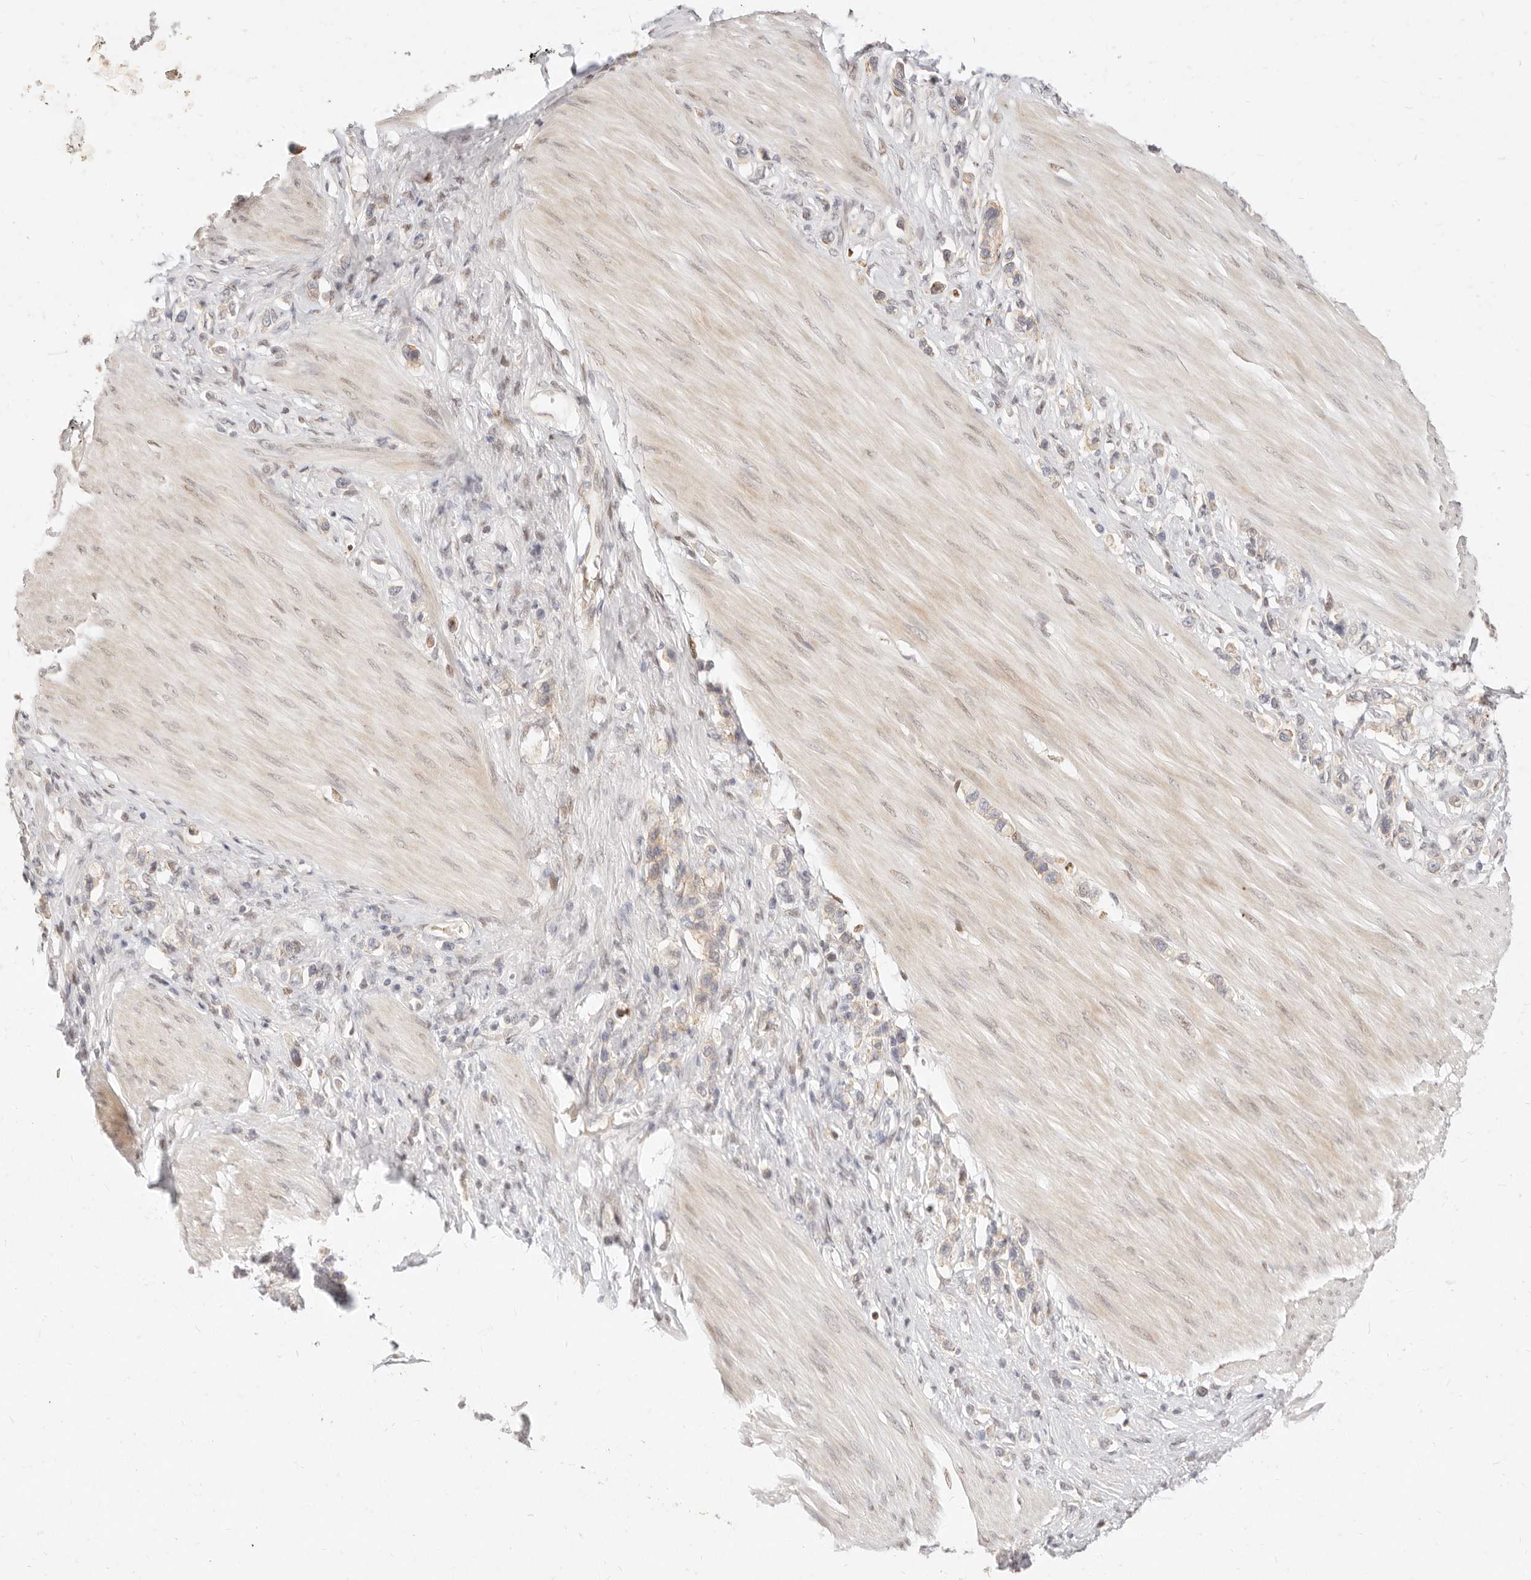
{"staining": {"intensity": "weak", "quantity": "25%-75%", "location": "cytoplasmic/membranous"}, "tissue": "stomach cancer", "cell_type": "Tumor cells", "image_type": "cancer", "snomed": [{"axis": "morphology", "description": "Adenocarcinoma, NOS"}, {"axis": "topography", "description": "Stomach"}], "caption": "Tumor cells show weak cytoplasmic/membranous staining in about 25%-75% of cells in adenocarcinoma (stomach). (DAB (3,3'-diaminobenzidine) IHC with brightfield microscopy, high magnification).", "gene": "ASCL3", "patient": {"sex": "female", "age": 65}}